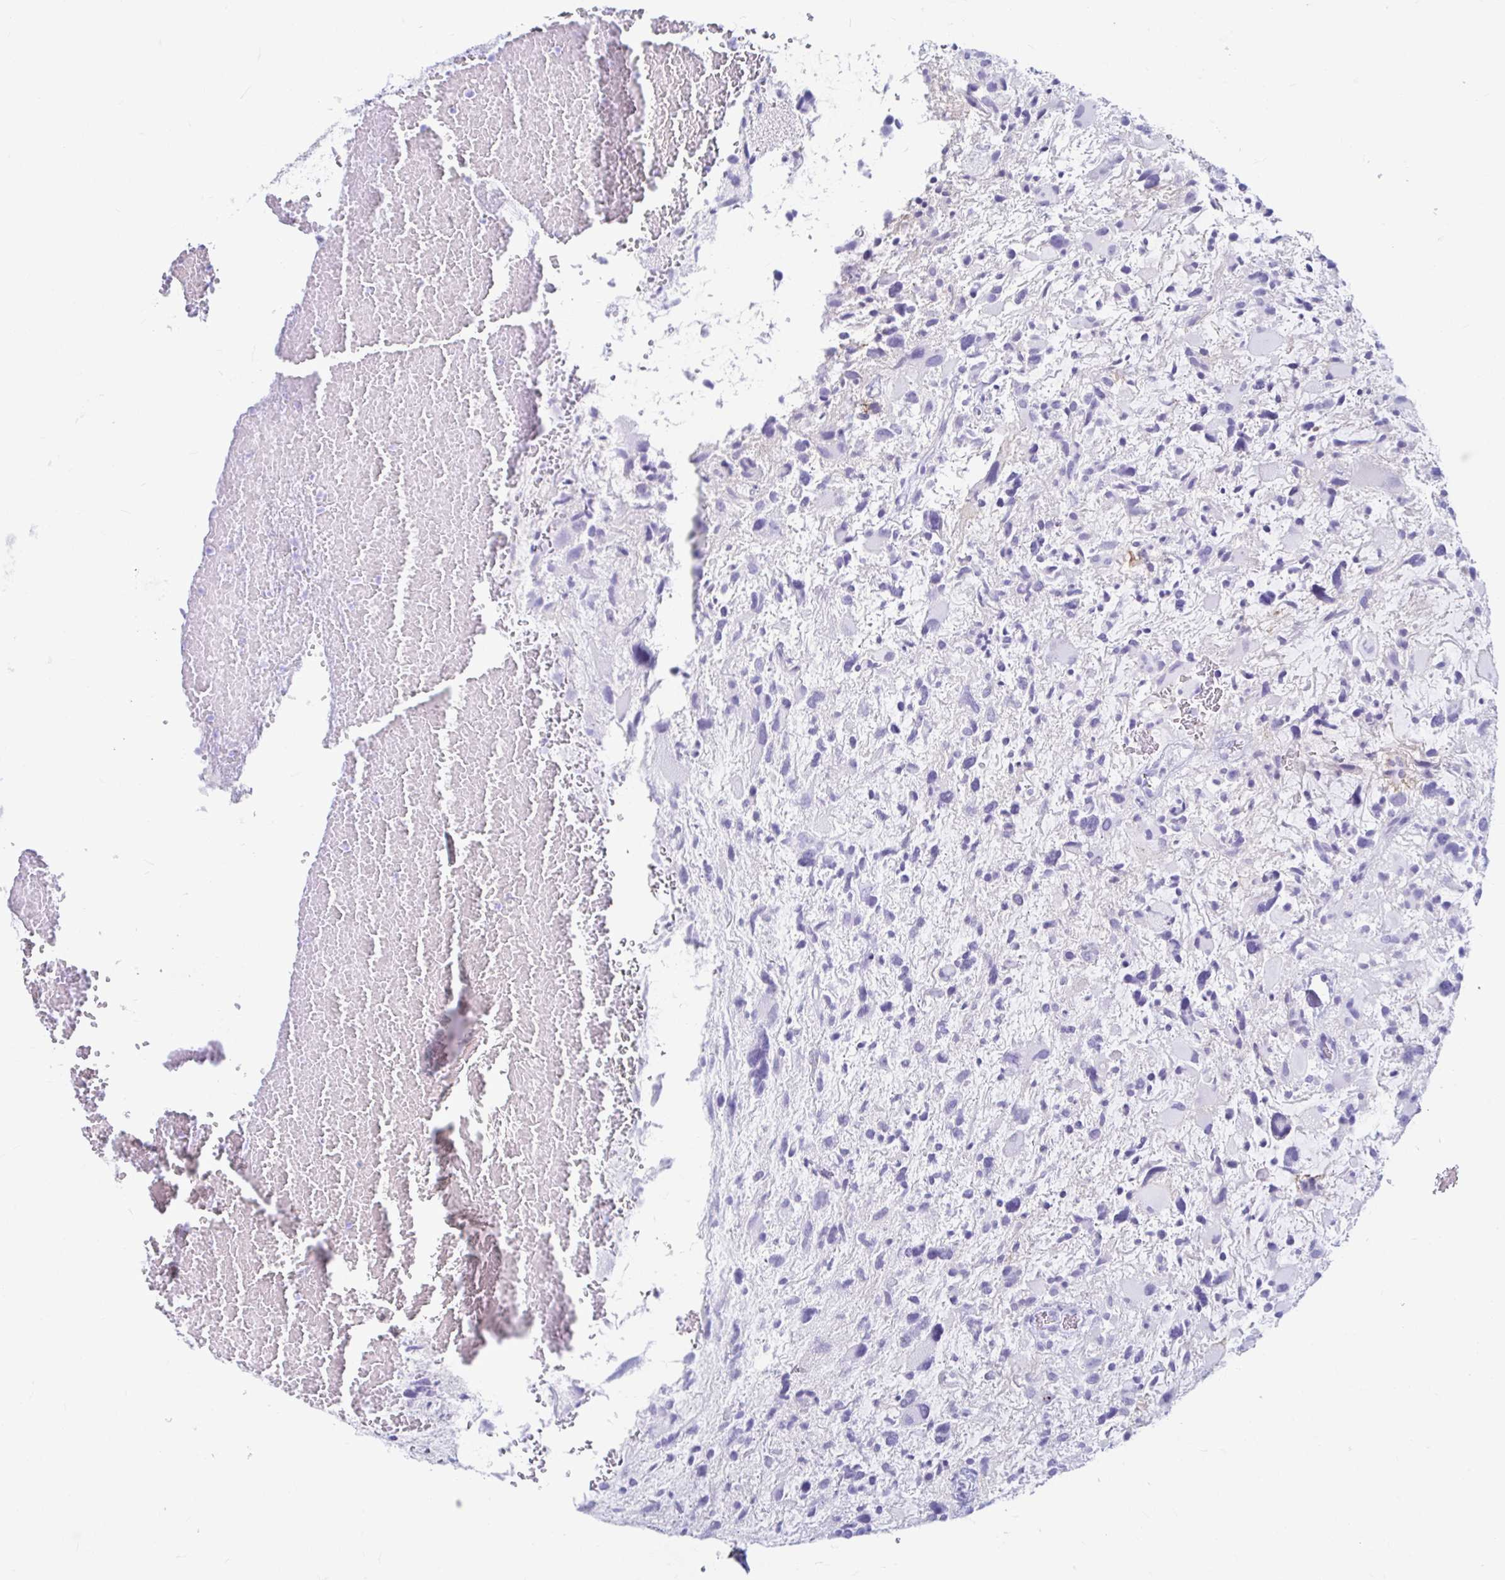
{"staining": {"intensity": "negative", "quantity": "none", "location": "none"}, "tissue": "glioma", "cell_type": "Tumor cells", "image_type": "cancer", "snomed": [{"axis": "morphology", "description": "Glioma, malignant, High grade"}, {"axis": "topography", "description": "Brain"}], "caption": "High power microscopy micrograph of an IHC histopathology image of malignant glioma (high-grade), revealing no significant staining in tumor cells. (Stains: DAB immunohistochemistry (IHC) with hematoxylin counter stain, Microscopy: brightfield microscopy at high magnification).", "gene": "ERICH6", "patient": {"sex": "female", "age": 11}}